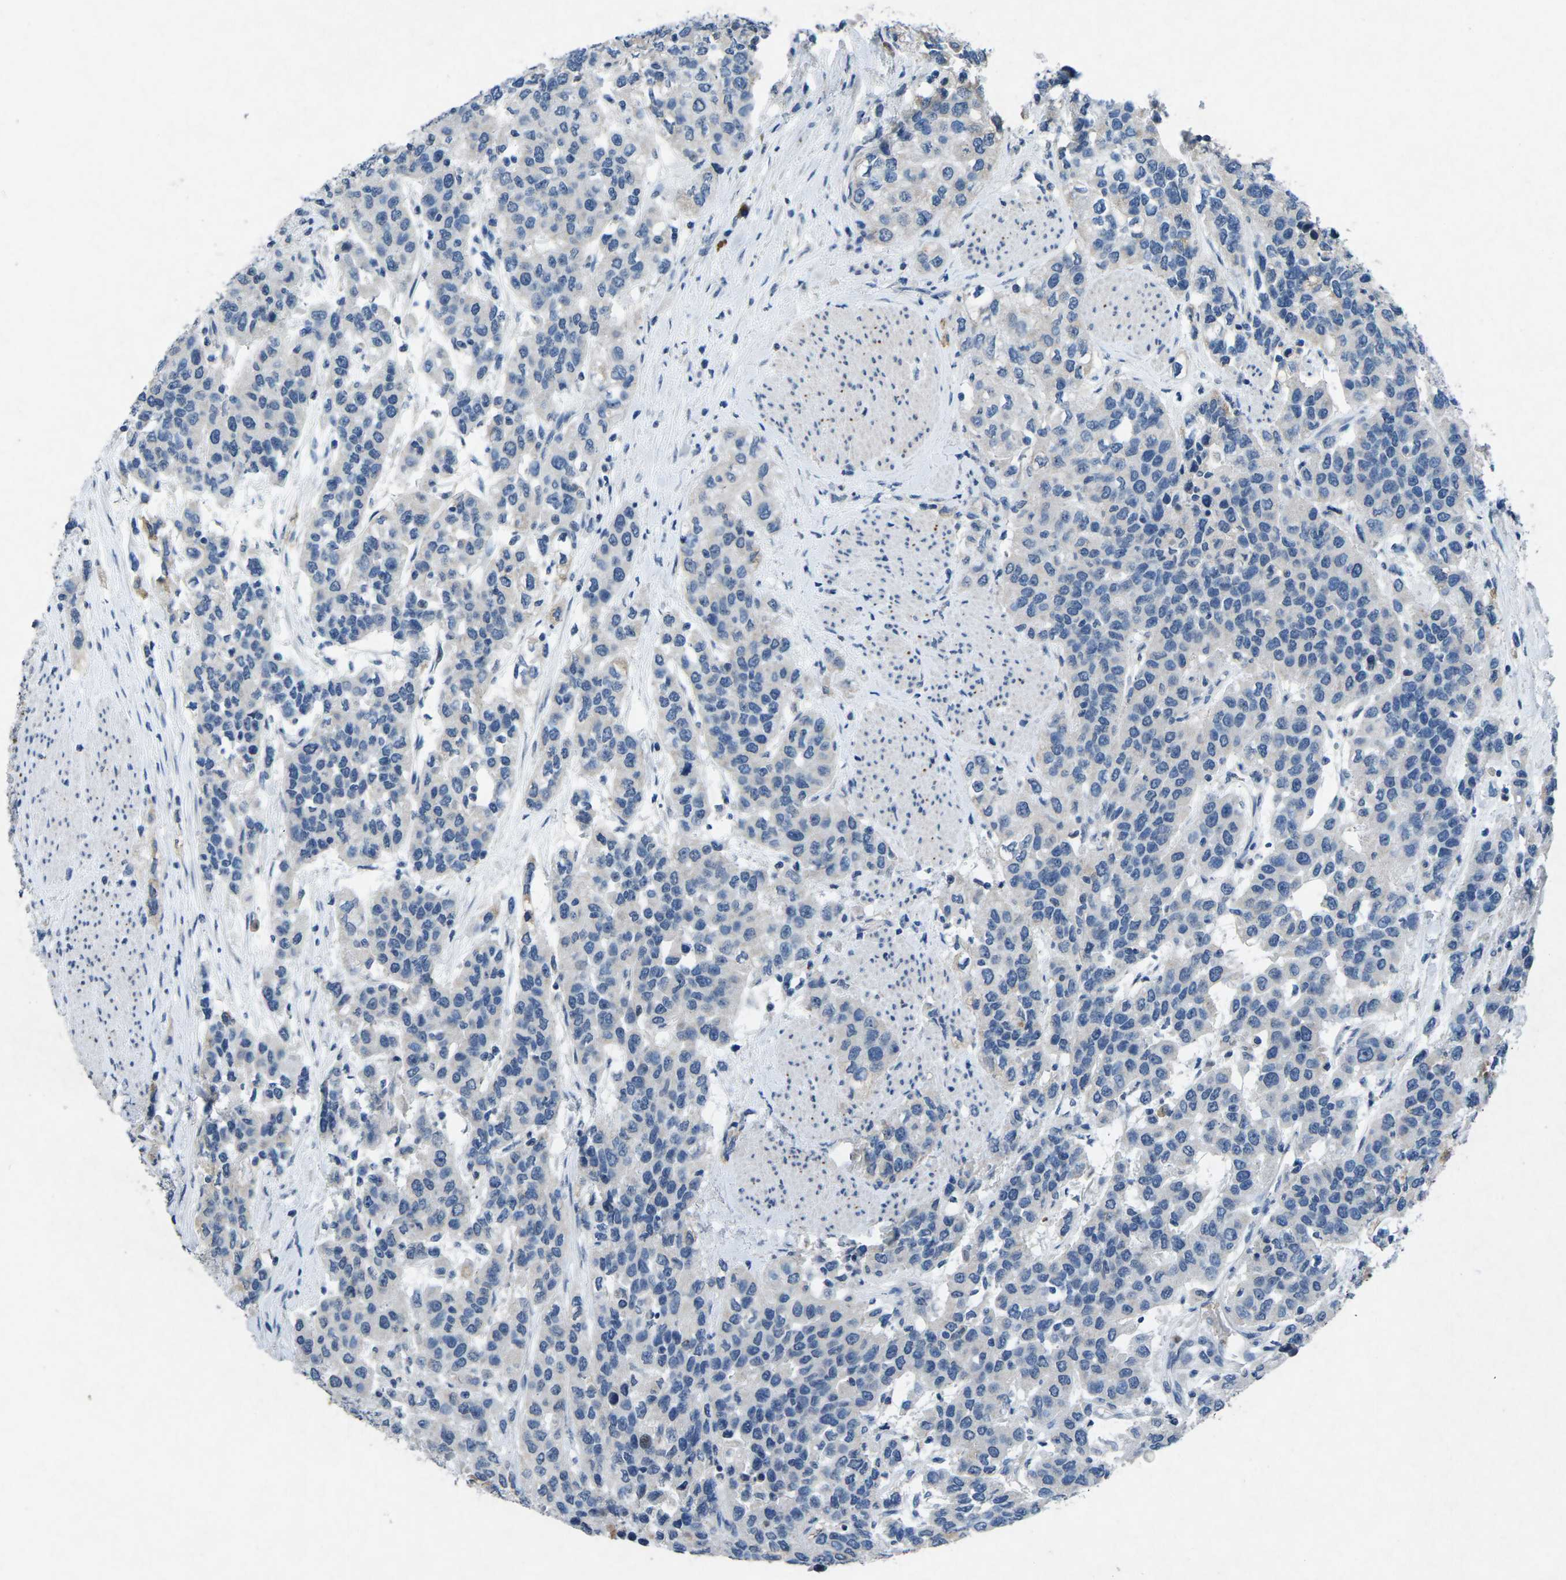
{"staining": {"intensity": "negative", "quantity": "none", "location": "none"}, "tissue": "urothelial cancer", "cell_type": "Tumor cells", "image_type": "cancer", "snomed": [{"axis": "morphology", "description": "Urothelial carcinoma, High grade"}, {"axis": "topography", "description": "Urinary bladder"}], "caption": "Immunohistochemical staining of urothelial cancer demonstrates no significant staining in tumor cells. (DAB immunohistochemistry, high magnification).", "gene": "PLG", "patient": {"sex": "female", "age": 80}}